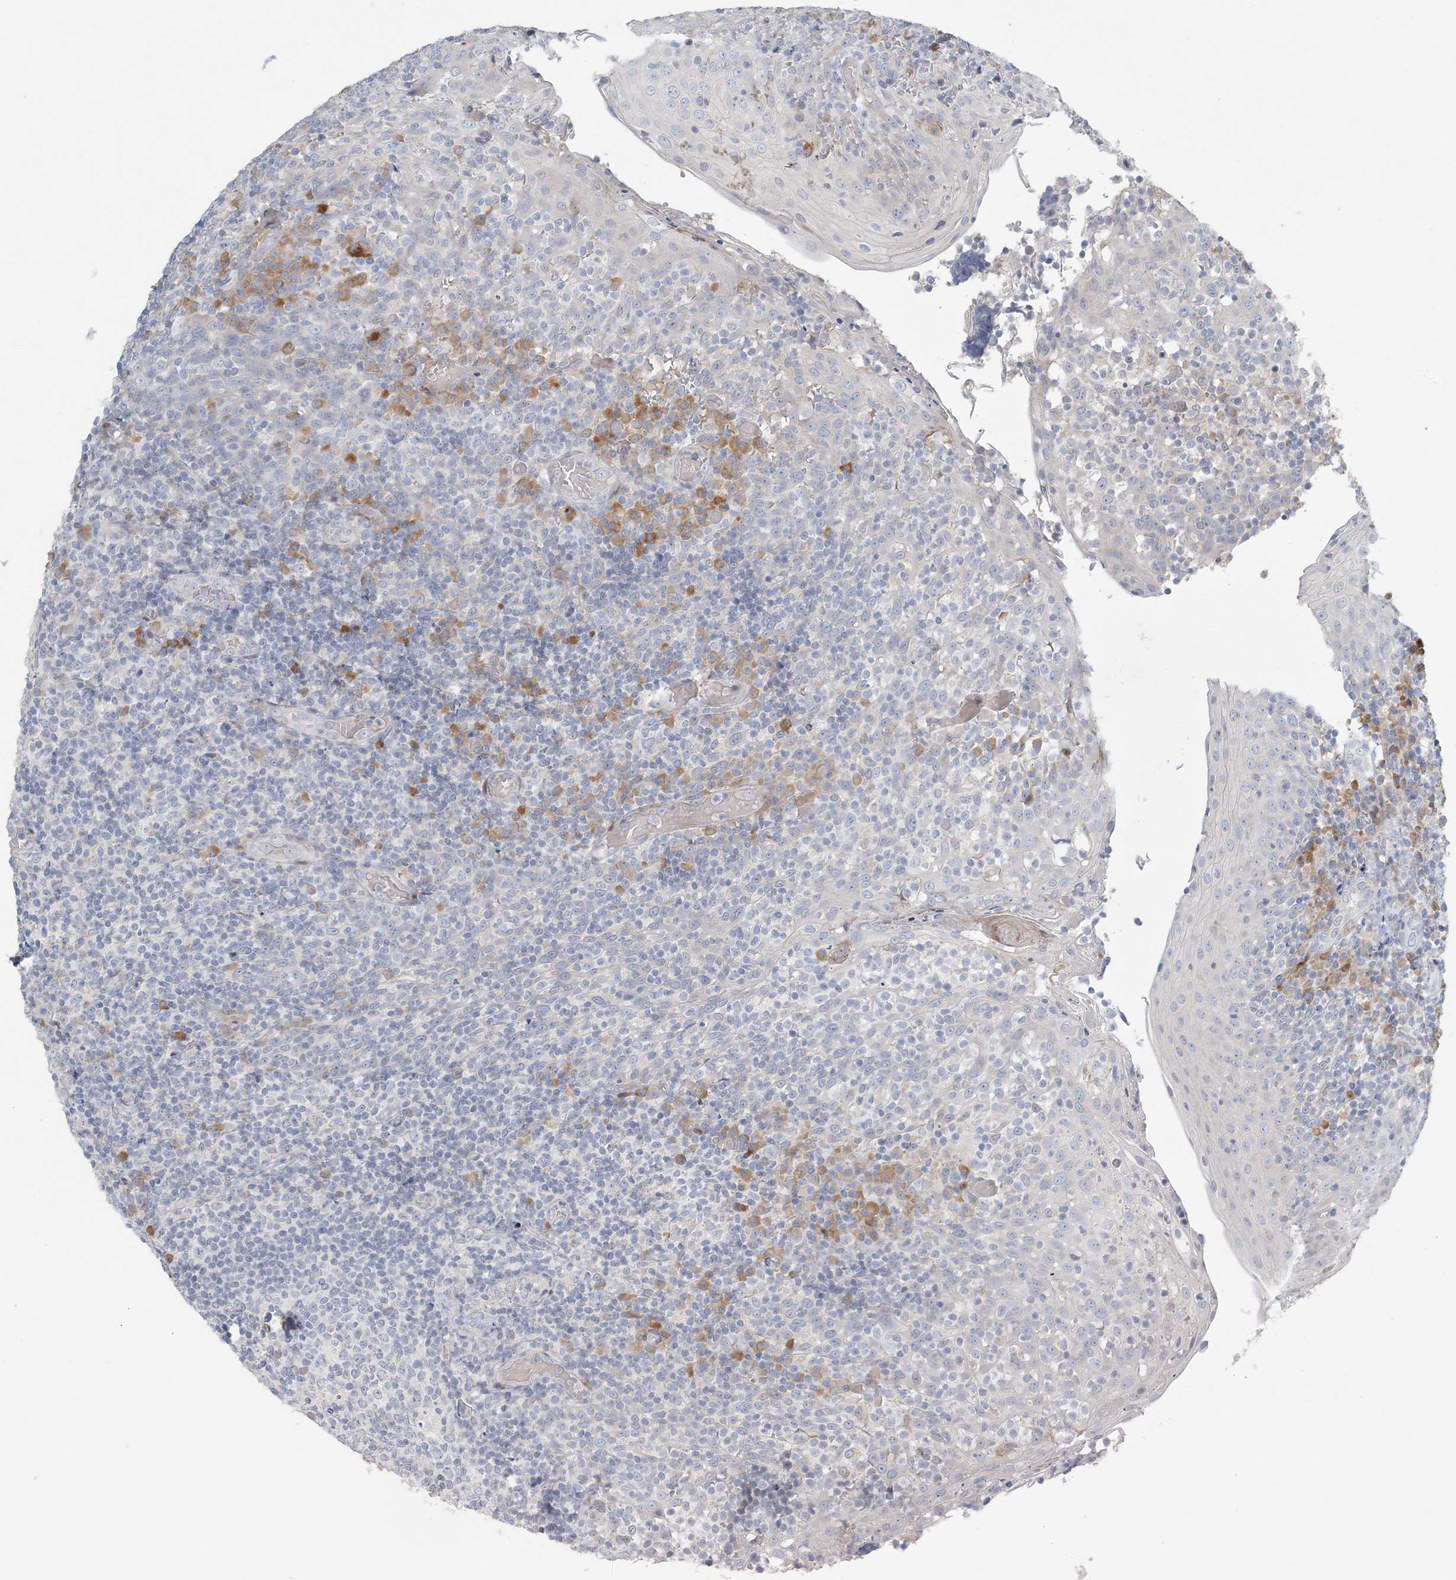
{"staining": {"intensity": "negative", "quantity": "none", "location": "none"}, "tissue": "tonsil", "cell_type": "Germinal center cells", "image_type": "normal", "snomed": [{"axis": "morphology", "description": "Normal tissue, NOS"}, {"axis": "topography", "description": "Tonsil"}], "caption": "This histopathology image is of benign tonsil stained with immunohistochemistry to label a protein in brown with the nuclei are counter-stained blue. There is no expression in germinal center cells.", "gene": "ZNF385D", "patient": {"sex": "female", "age": 19}}